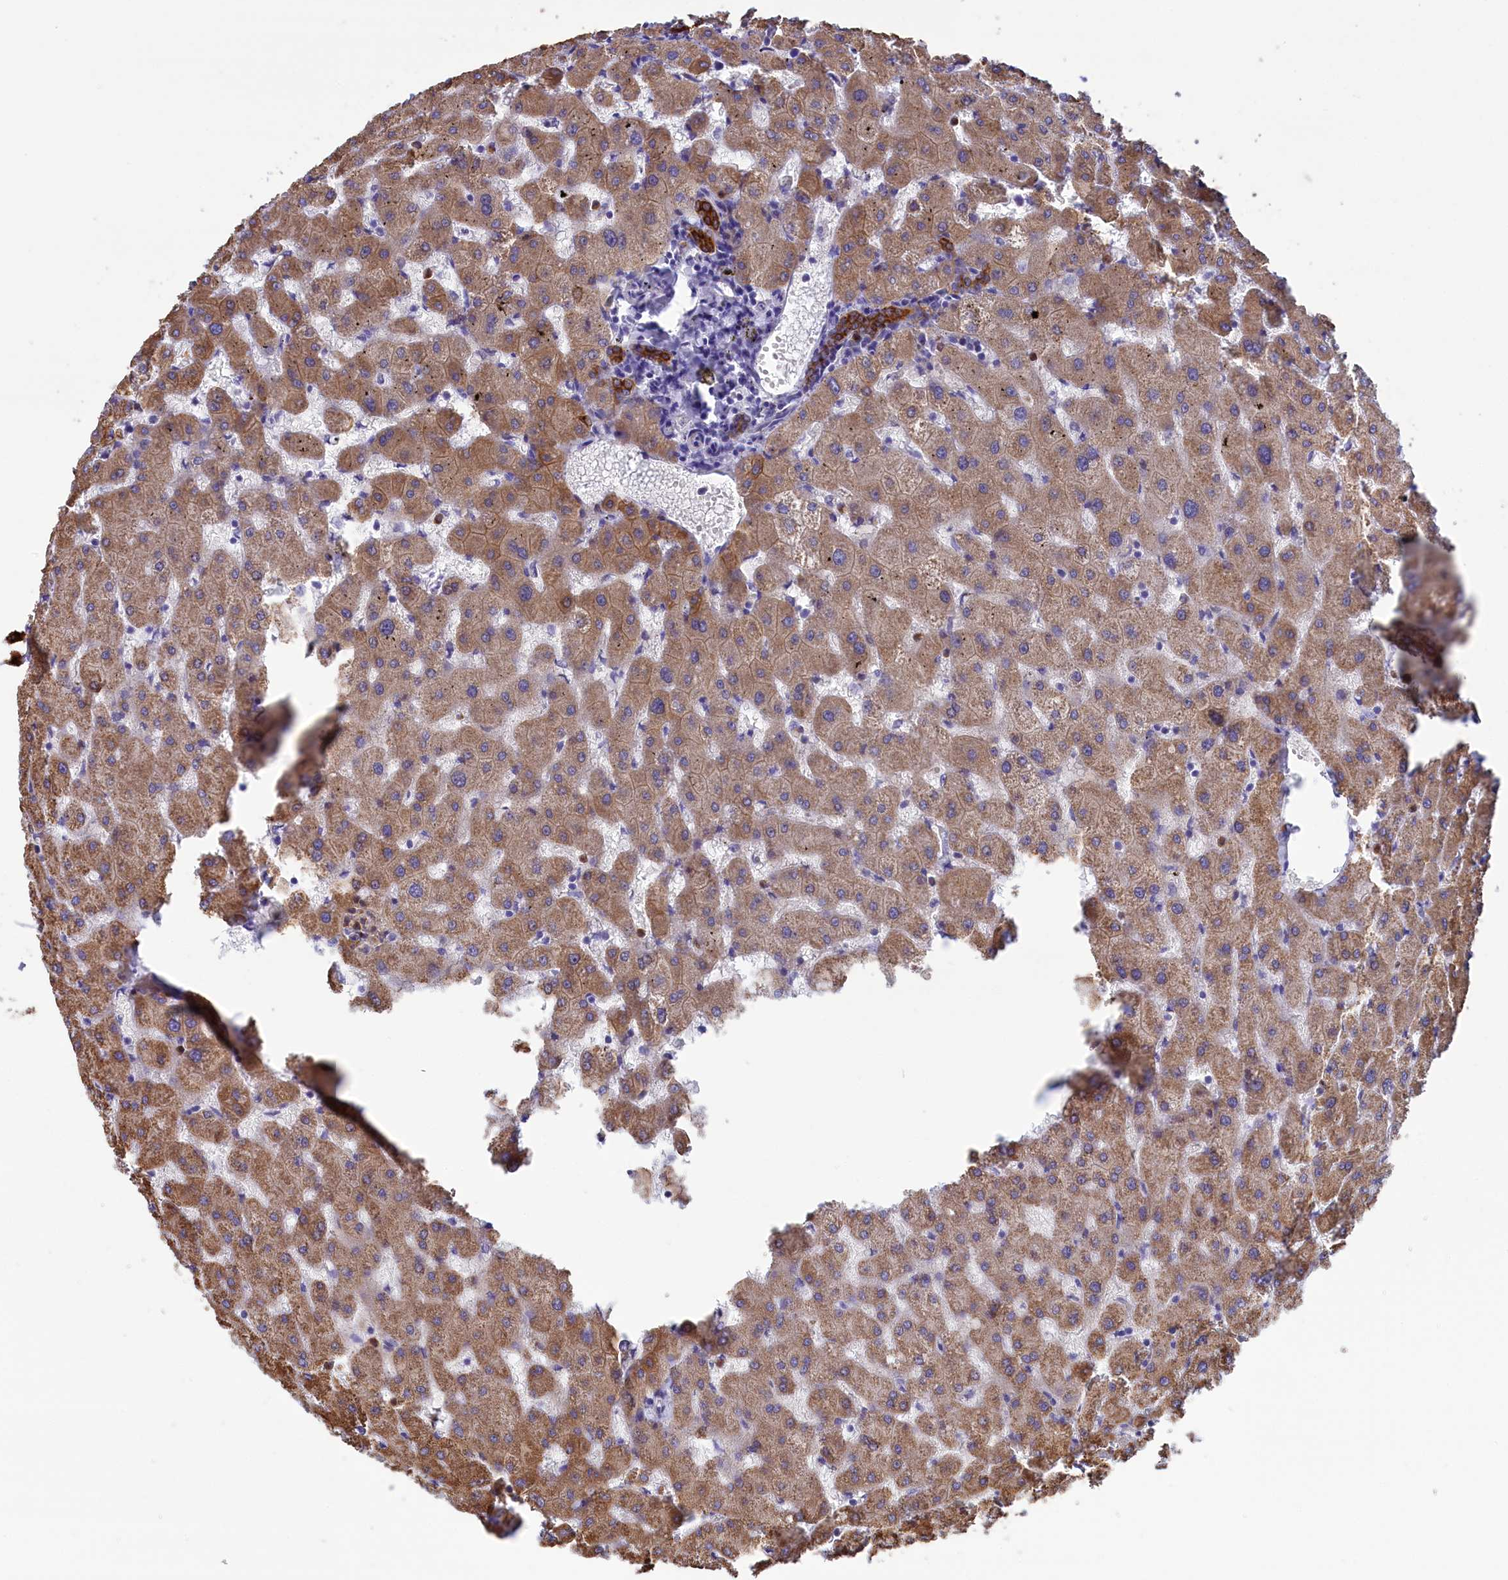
{"staining": {"intensity": "strong", "quantity": ">75%", "location": "cytoplasmic/membranous"}, "tissue": "liver", "cell_type": "Cholangiocytes", "image_type": "normal", "snomed": [{"axis": "morphology", "description": "Normal tissue, NOS"}, {"axis": "topography", "description": "Liver"}], "caption": "A brown stain labels strong cytoplasmic/membranous staining of a protein in cholangiocytes of normal liver. Using DAB (brown) and hematoxylin (blue) stains, captured at high magnification using brightfield microscopy.", "gene": "GATB", "patient": {"sex": "female", "age": 63}}